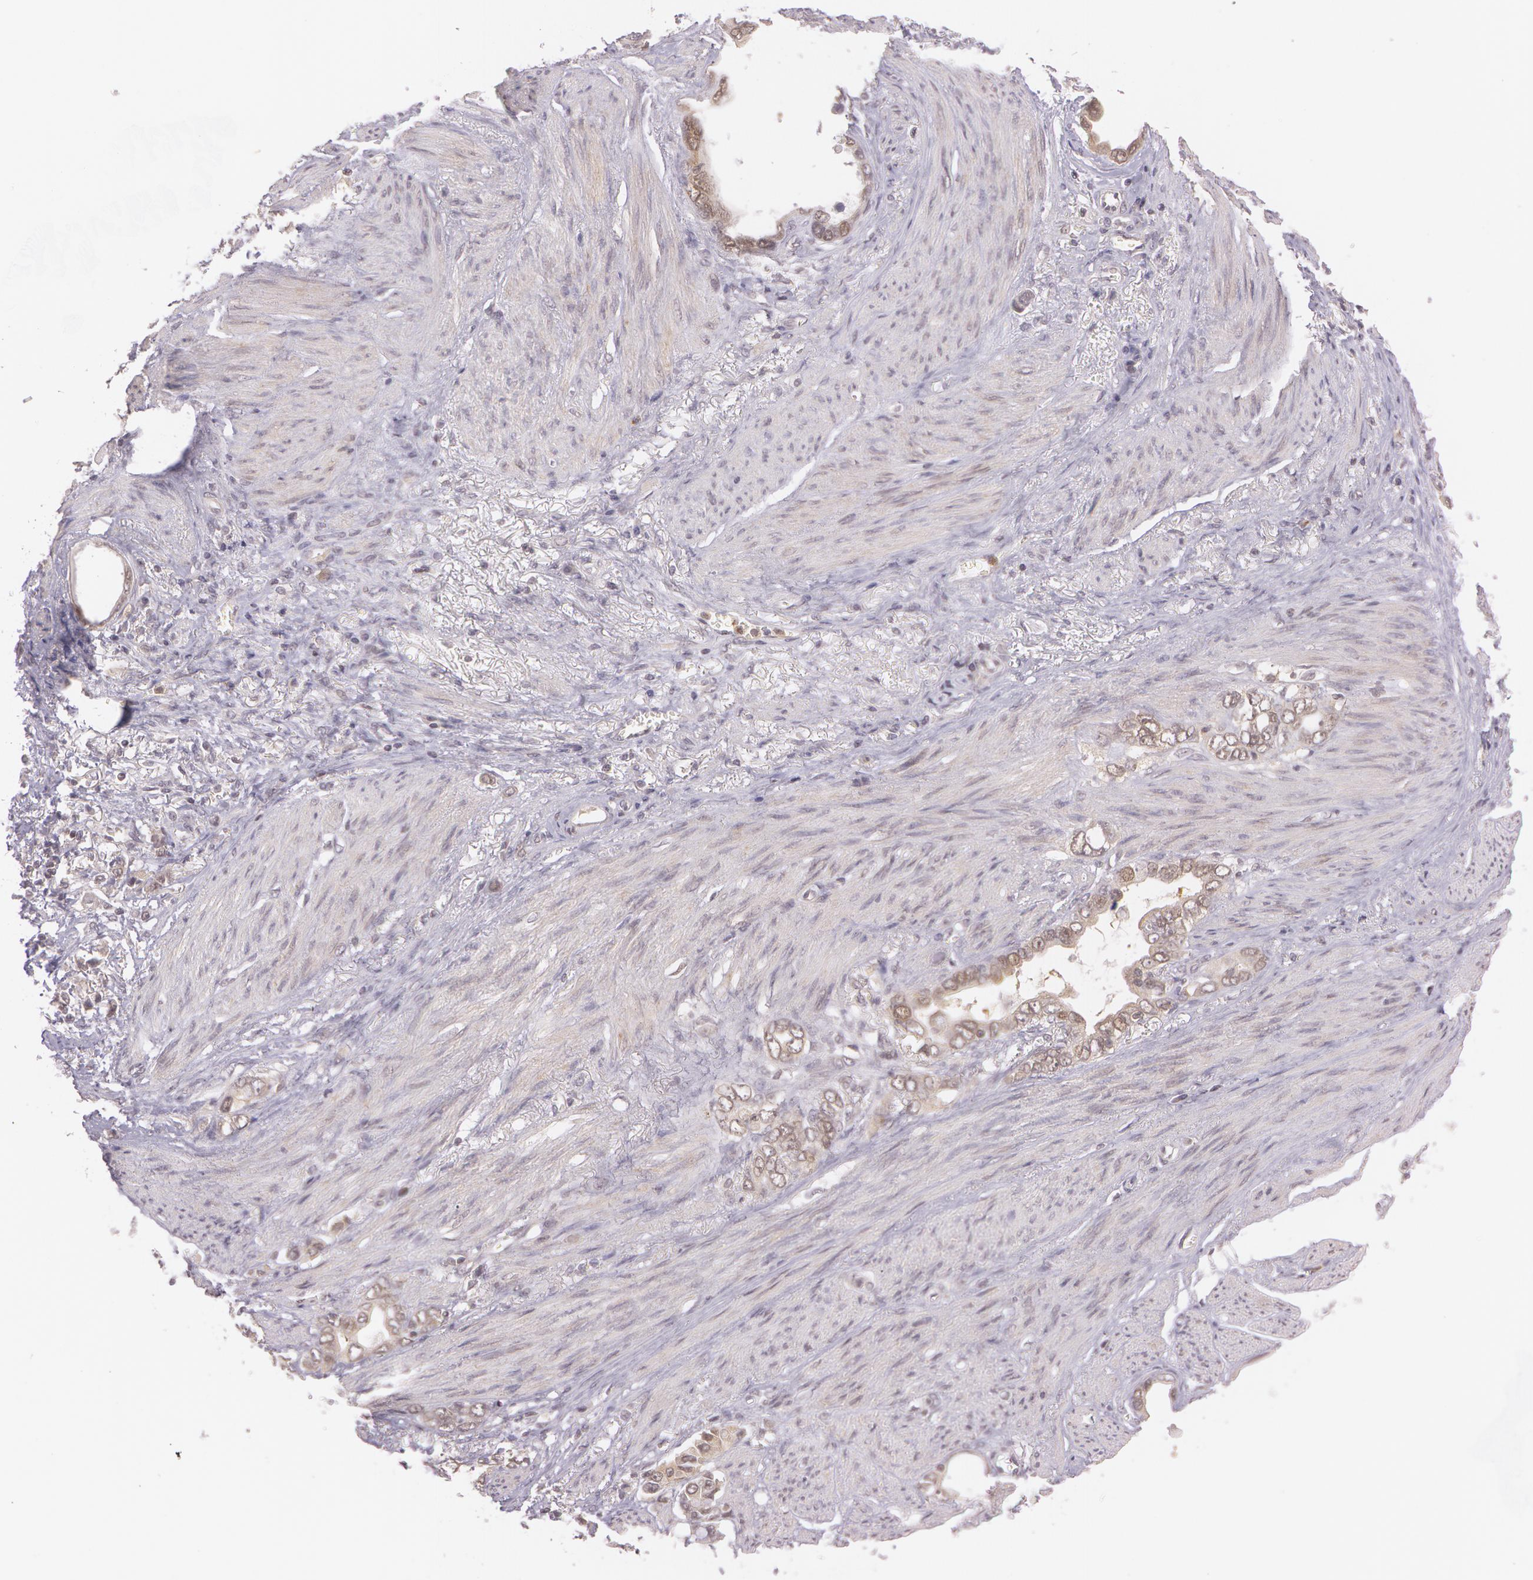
{"staining": {"intensity": "moderate", "quantity": ">75%", "location": "cytoplasmic/membranous"}, "tissue": "stomach cancer", "cell_type": "Tumor cells", "image_type": "cancer", "snomed": [{"axis": "morphology", "description": "Adenocarcinoma, NOS"}, {"axis": "topography", "description": "Stomach"}], "caption": "Stomach cancer tissue exhibits moderate cytoplasmic/membranous positivity in about >75% of tumor cells, visualized by immunohistochemistry.", "gene": "ATG2B", "patient": {"sex": "male", "age": 78}}